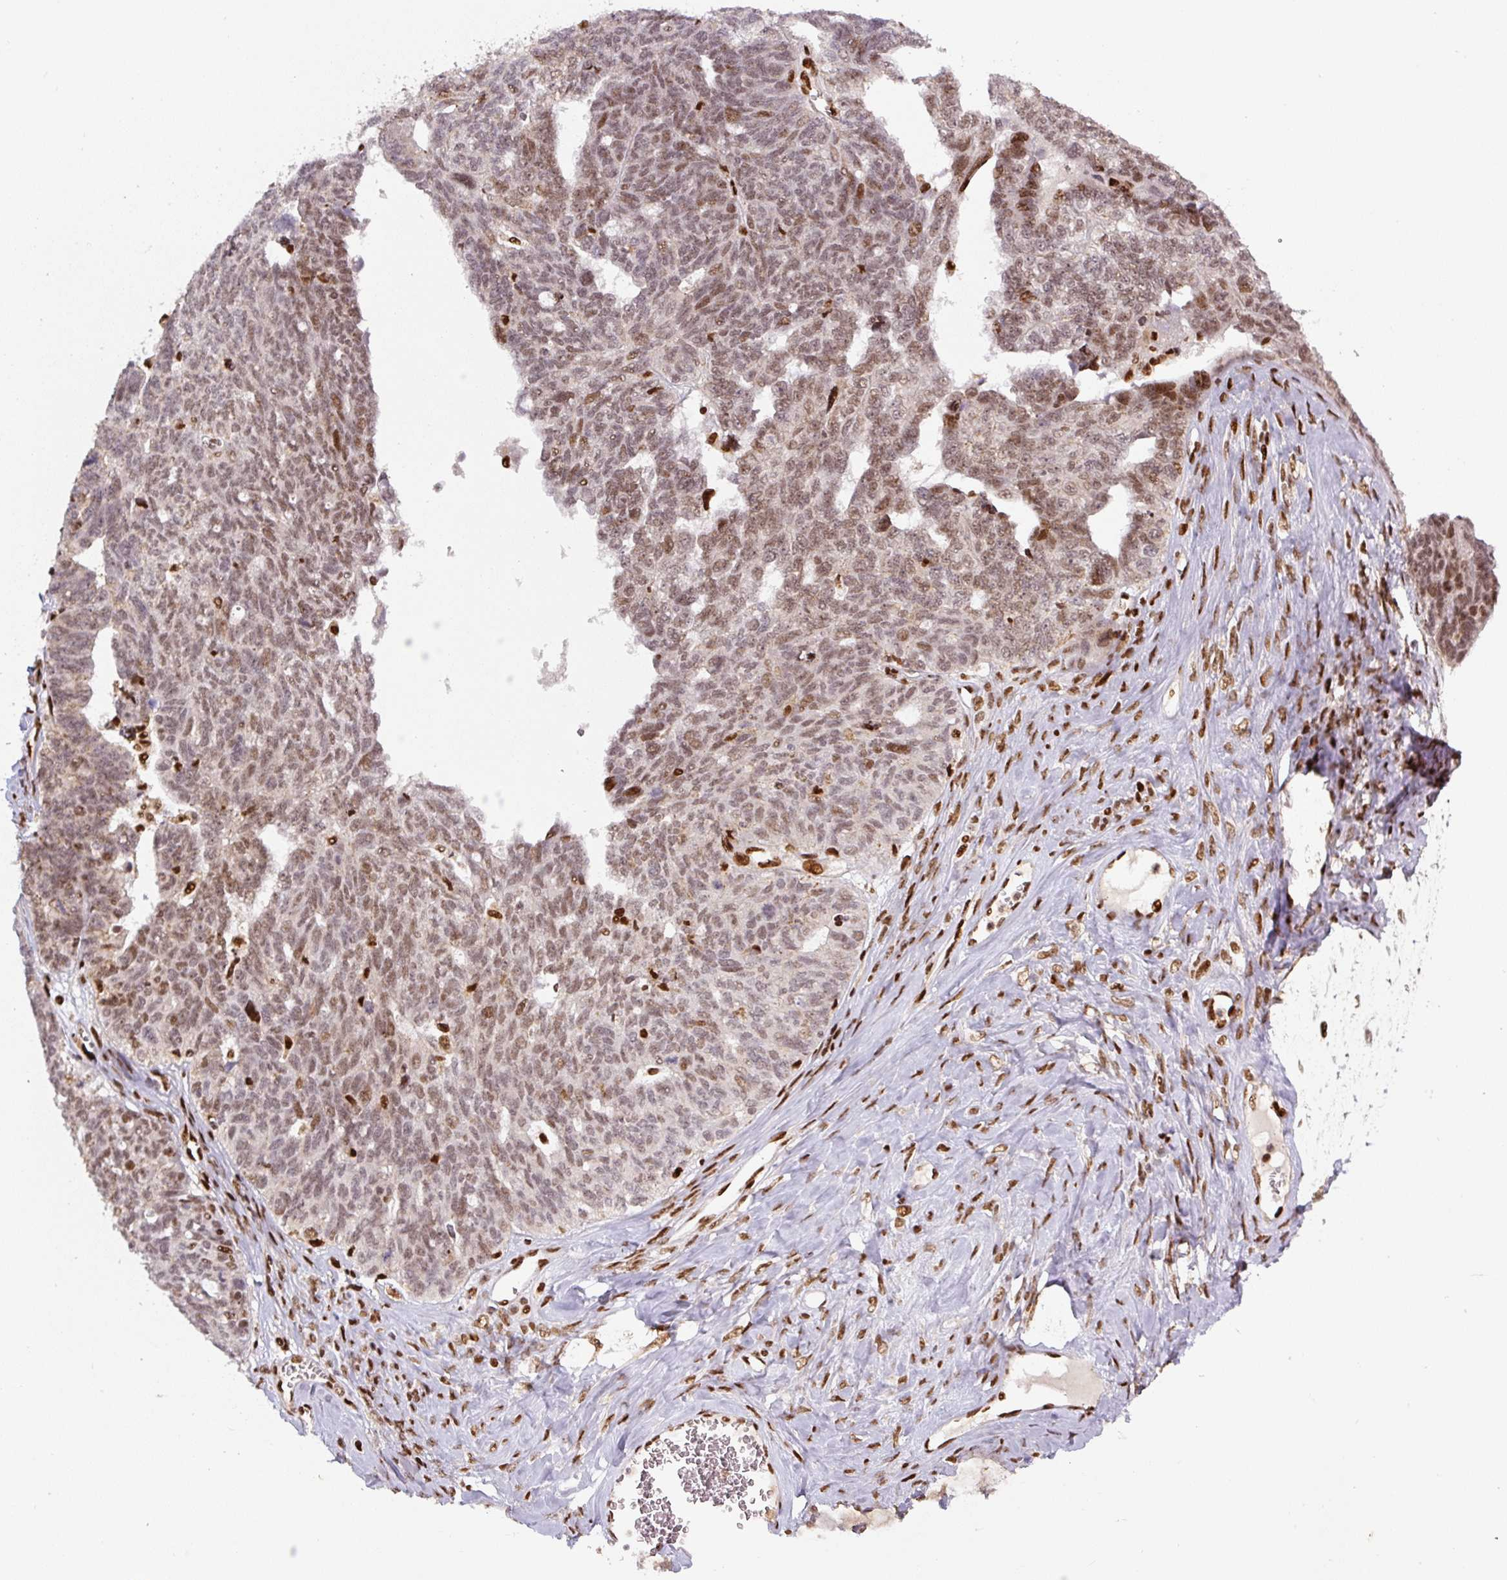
{"staining": {"intensity": "moderate", "quantity": ">75%", "location": "nuclear"}, "tissue": "ovarian cancer", "cell_type": "Tumor cells", "image_type": "cancer", "snomed": [{"axis": "morphology", "description": "Cystadenocarcinoma, serous, NOS"}, {"axis": "topography", "description": "Ovary"}], "caption": "The histopathology image exhibits a brown stain indicating the presence of a protein in the nuclear of tumor cells in serous cystadenocarcinoma (ovarian). Immunohistochemistry (ihc) stains the protein of interest in brown and the nuclei are stained blue.", "gene": "PYDC2", "patient": {"sex": "female", "age": 79}}